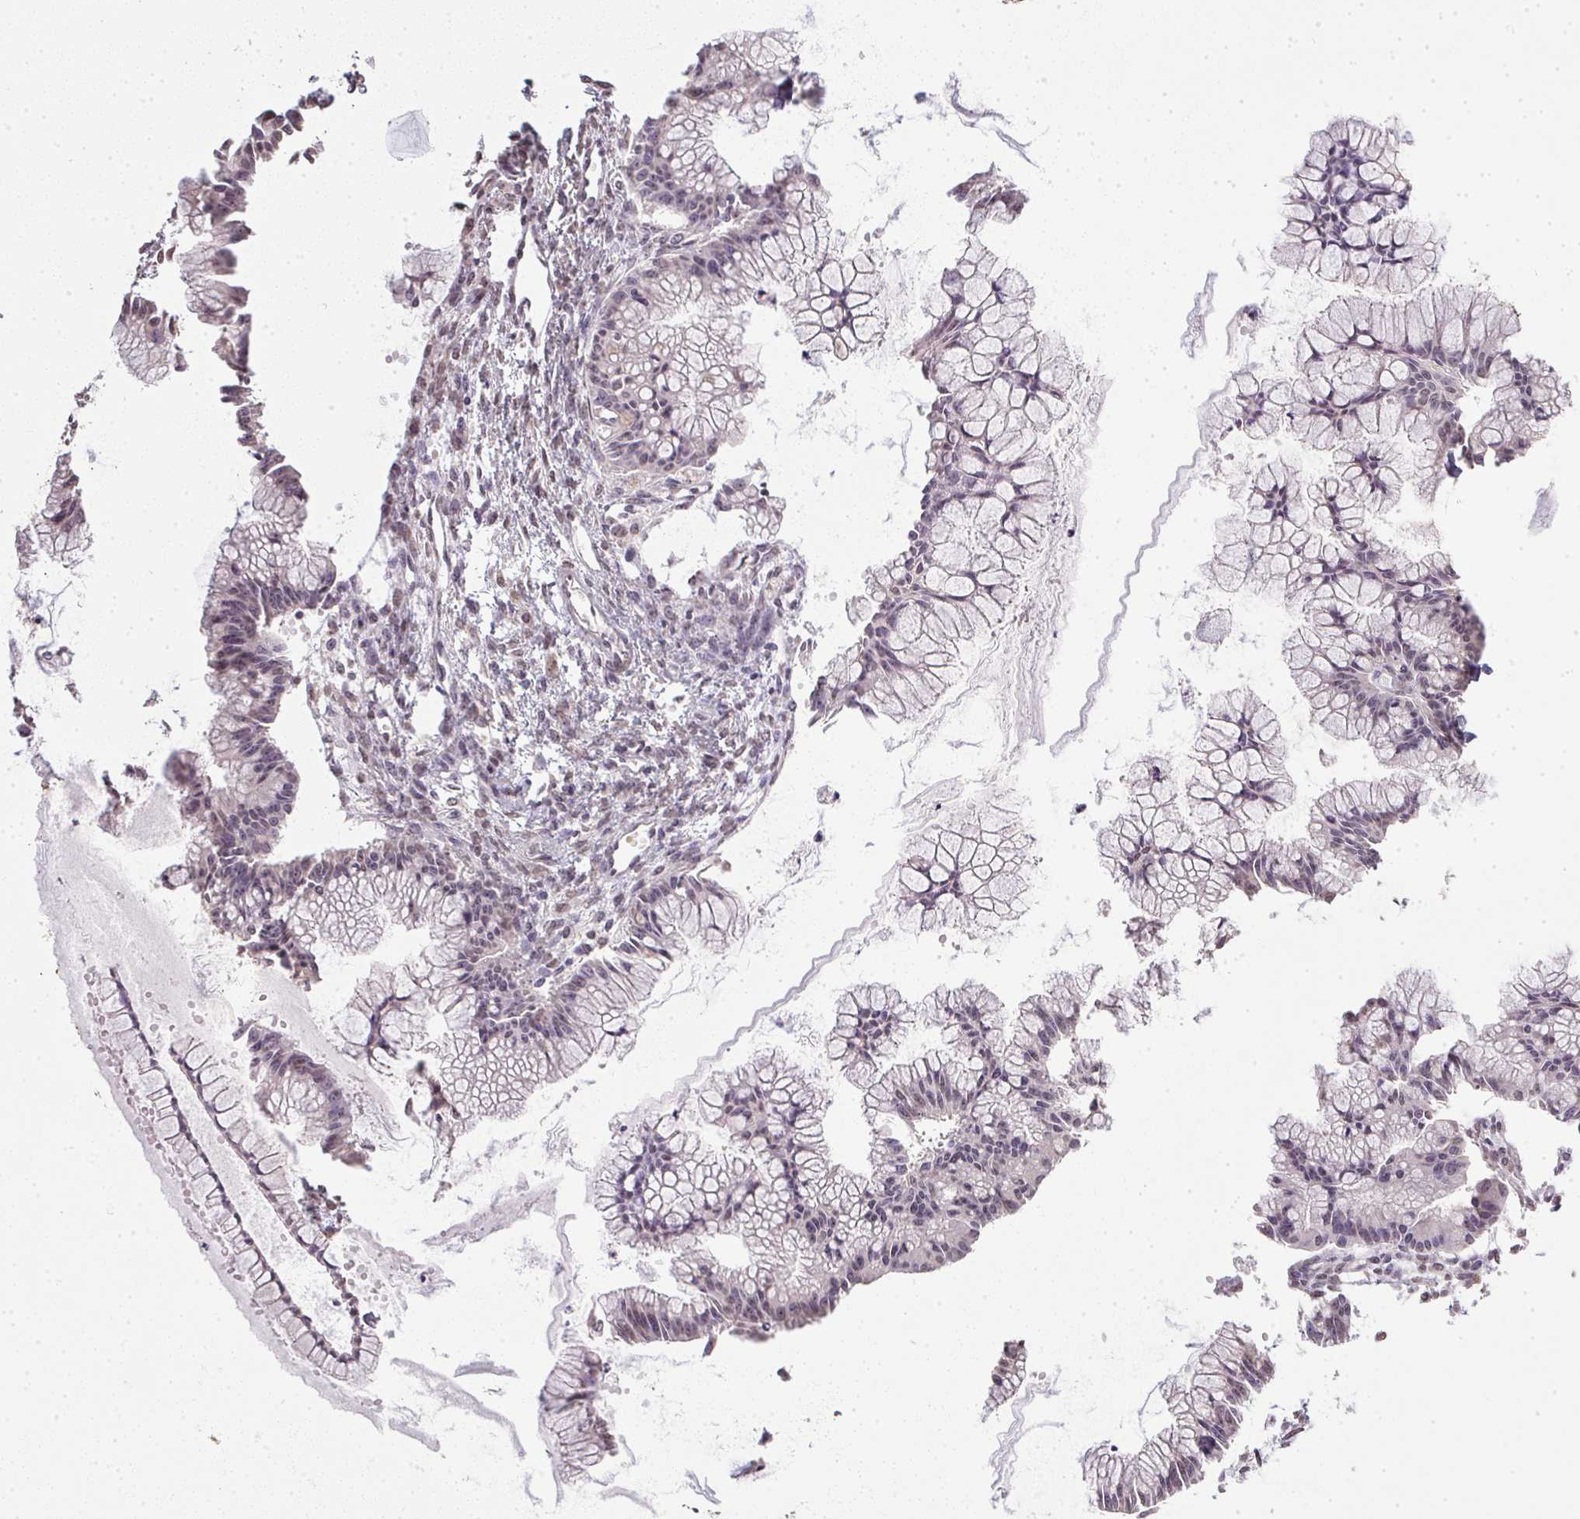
{"staining": {"intensity": "weak", "quantity": "25%-75%", "location": "cytoplasmic/membranous"}, "tissue": "ovarian cancer", "cell_type": "Tumor cells", "image_type": "cancer", "snomed": [{"axis": "morphology", "description": "Cystadenocarcinoma, mucinous, NOS"}, {"axis": "topography", "description": "Ovary"}], "caption": "A brown stain highlights weak cytoplasmic/membranous expression of a protein in ovarian cancer tumor cells.", "gene": "PPP4R4", "patient": {"sex": "female", "age": 41}}